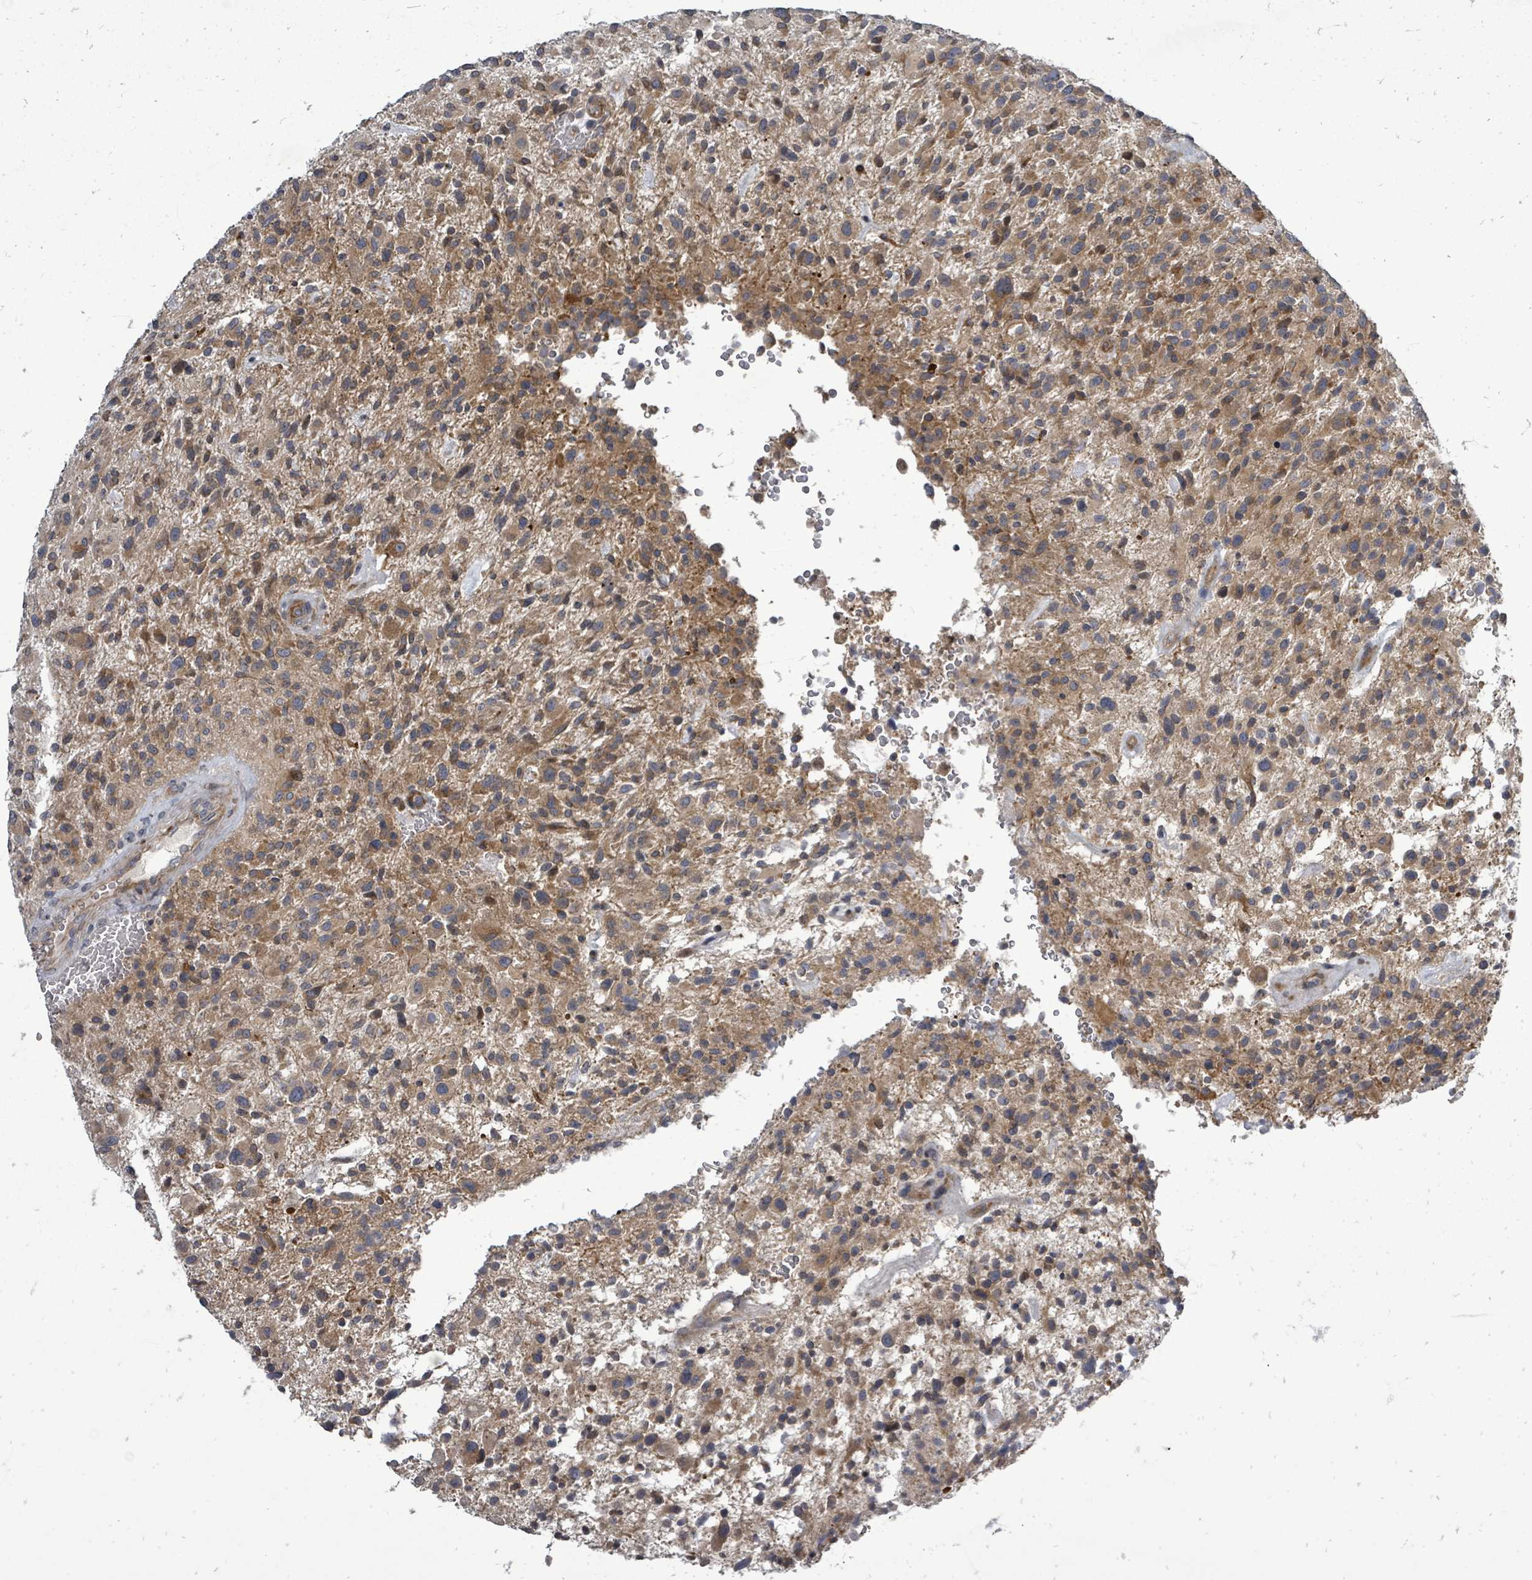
{"staining": {"intensity": "moderate", "quantity": ">75%", "location": "cytoplasmic/membranous"}, "tissue": "glioma", "cell_type": "Tumor cells", "image_type": "cancer", "snomed": [{"axis": "morphology", "description": "Glioma, malignant, High grade"}, {"axis": "topography", "description": "Brain"}], "caption": "Malignant high-grade glioma stained for a protein demonstrates moderate cytoplasmic/membranous positivity in tumor cells.", "gene": "RALGAPB", "patient": {"sex": "male", "age": 47}}